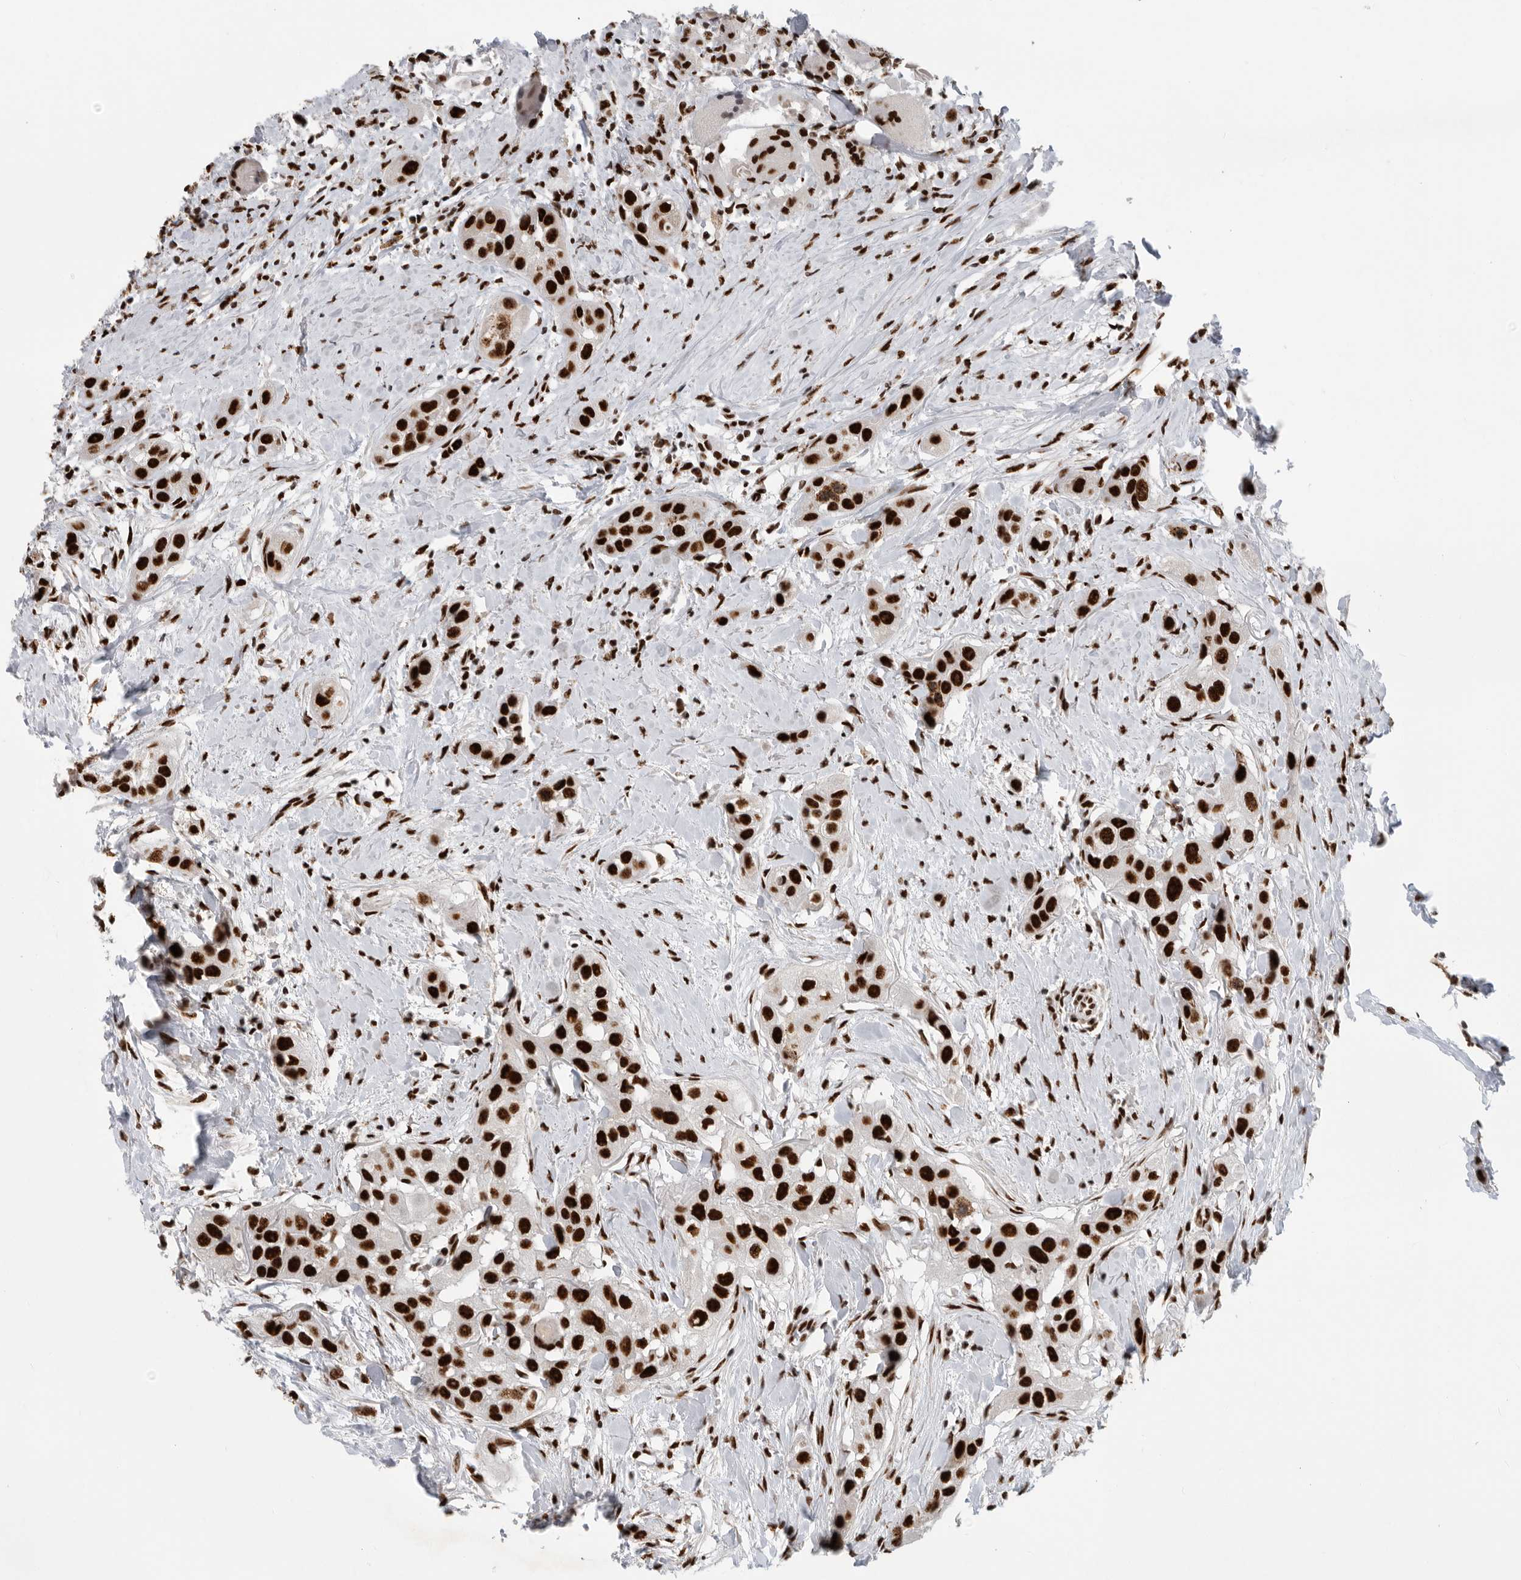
{"staining": {"intensity": "strong", "quantity": ">75%", "location": "nuclear"}, "tissue": "head and neck cancer", "cell_type": "Tumor cells", "image_type": "cancer", "snomed": [{"axis": "morphology", "description": "Normal tissue, NOS"}, {"axis": "morphology", "description": "Squamous cell carcinoma, NOS"}, {"axis": "topography", "description": "Skeletal muscle"}, {"axis": "topography", "description": "Head-Neck"}], "caption": "High-magnification brightfield microscopy of head and neck squamous cell carcinoma stained with DAB (brown) and counterstained with hematoxylin (blue). tumor cells exhibit strong nuclear expression is identified in about>75% of cells. The protein of interest is stained brown, and the nuclei are stained in blue (DAB IHC with brightfield microscopy, high magnification).", "gene": "BCLAF1", "patient": {"sex": "male", "age": 51}}